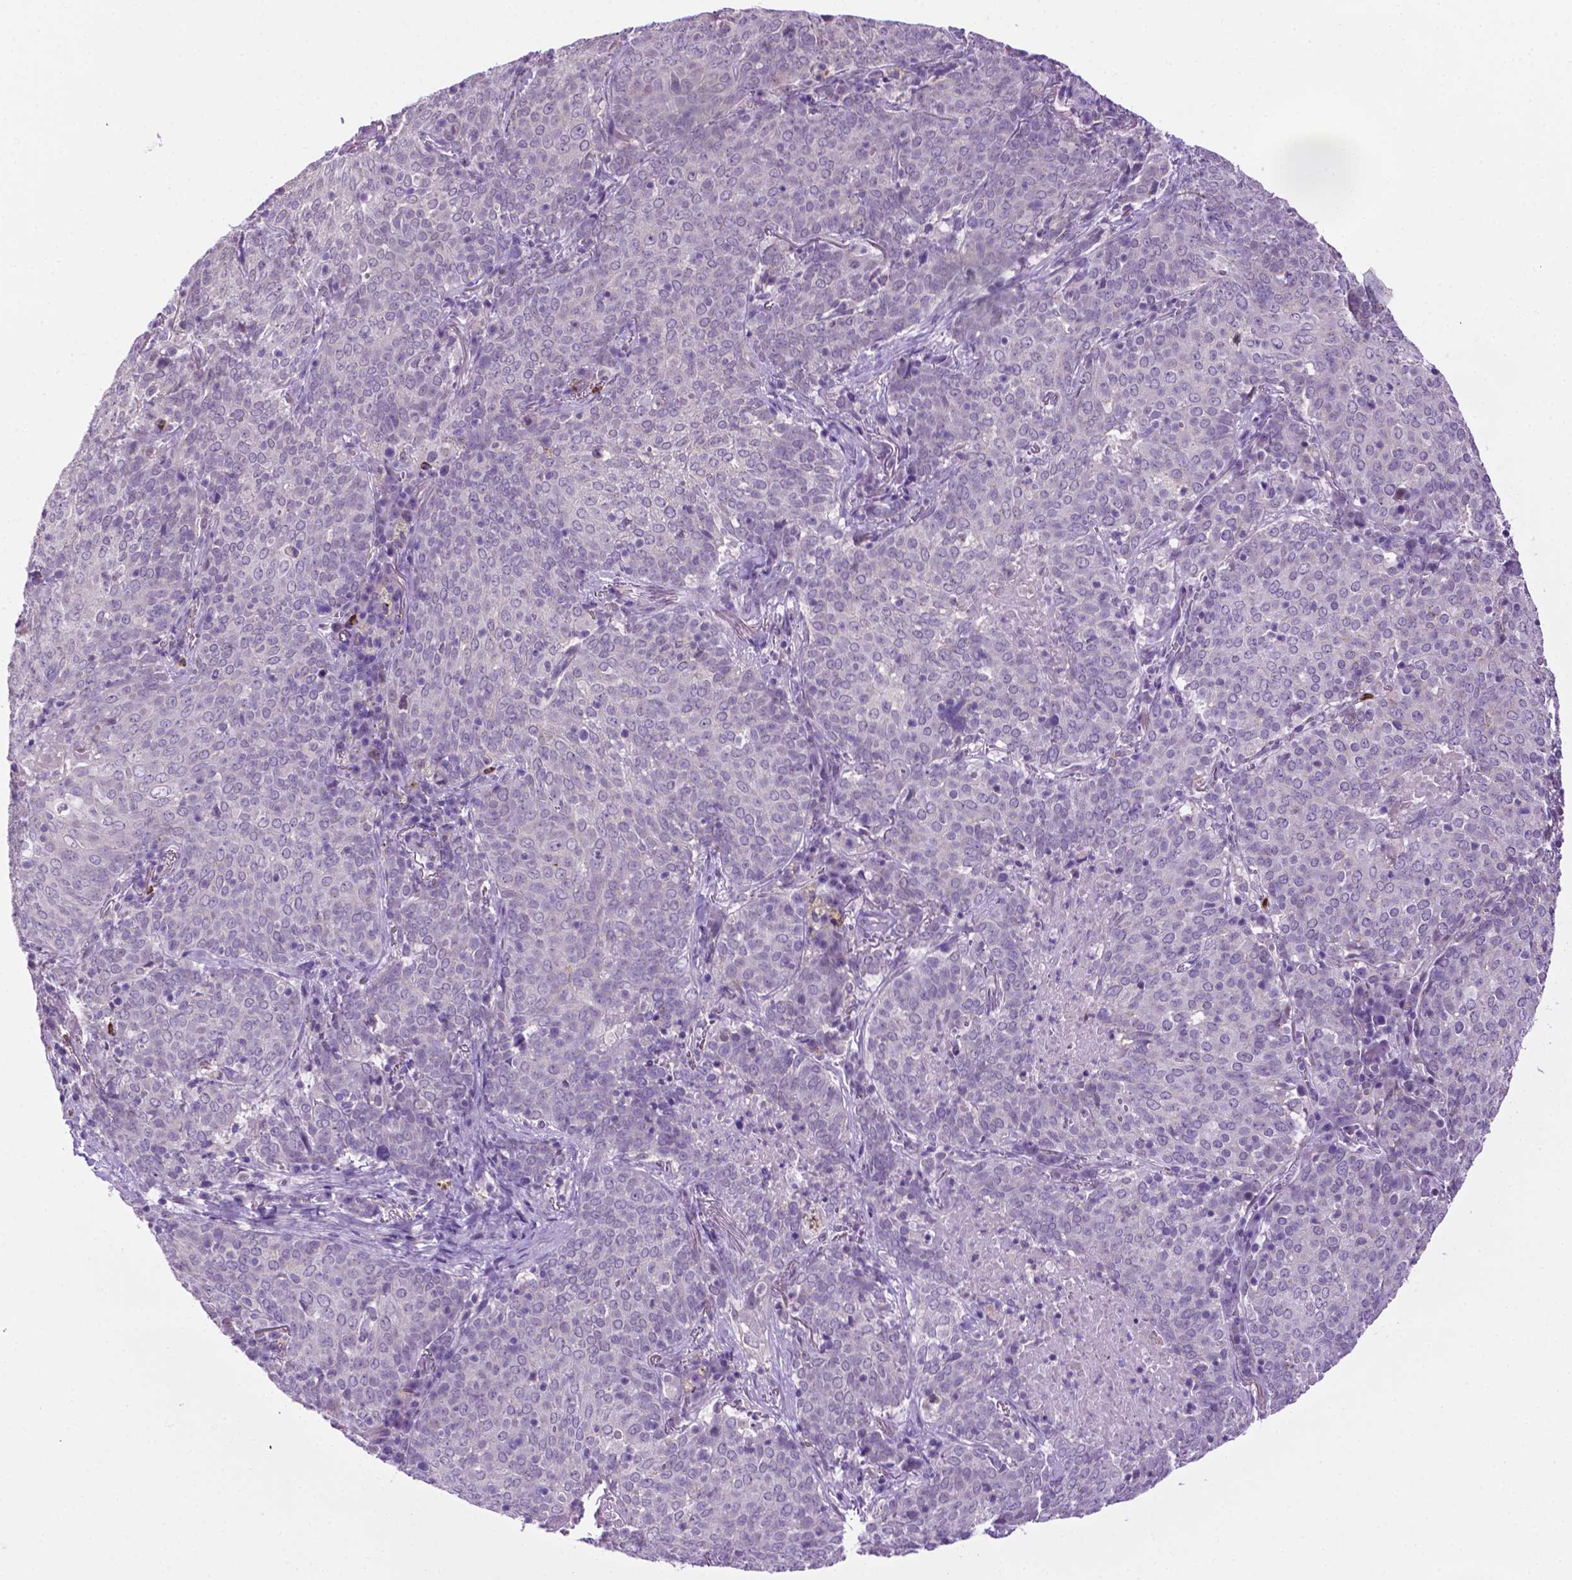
{"staining": {"intensity": "negative", "quantity": "none", "location": "none"}, "tissue": "lung cancer", "cell_type": "Tumor cells", "image_type": "cancer", "snomed": [{"axis": "morphology", "description": "Squamous cell carcinoma, NOS"}, {"axis": "topography", "description": "Lung"}], "caption": "An image of lung squamous cell carcinoma stained for a protein demonstrates no brown staining in tumor cells.", "gene": "MMP27", "patient": {"sex": "male", "age": 82}}